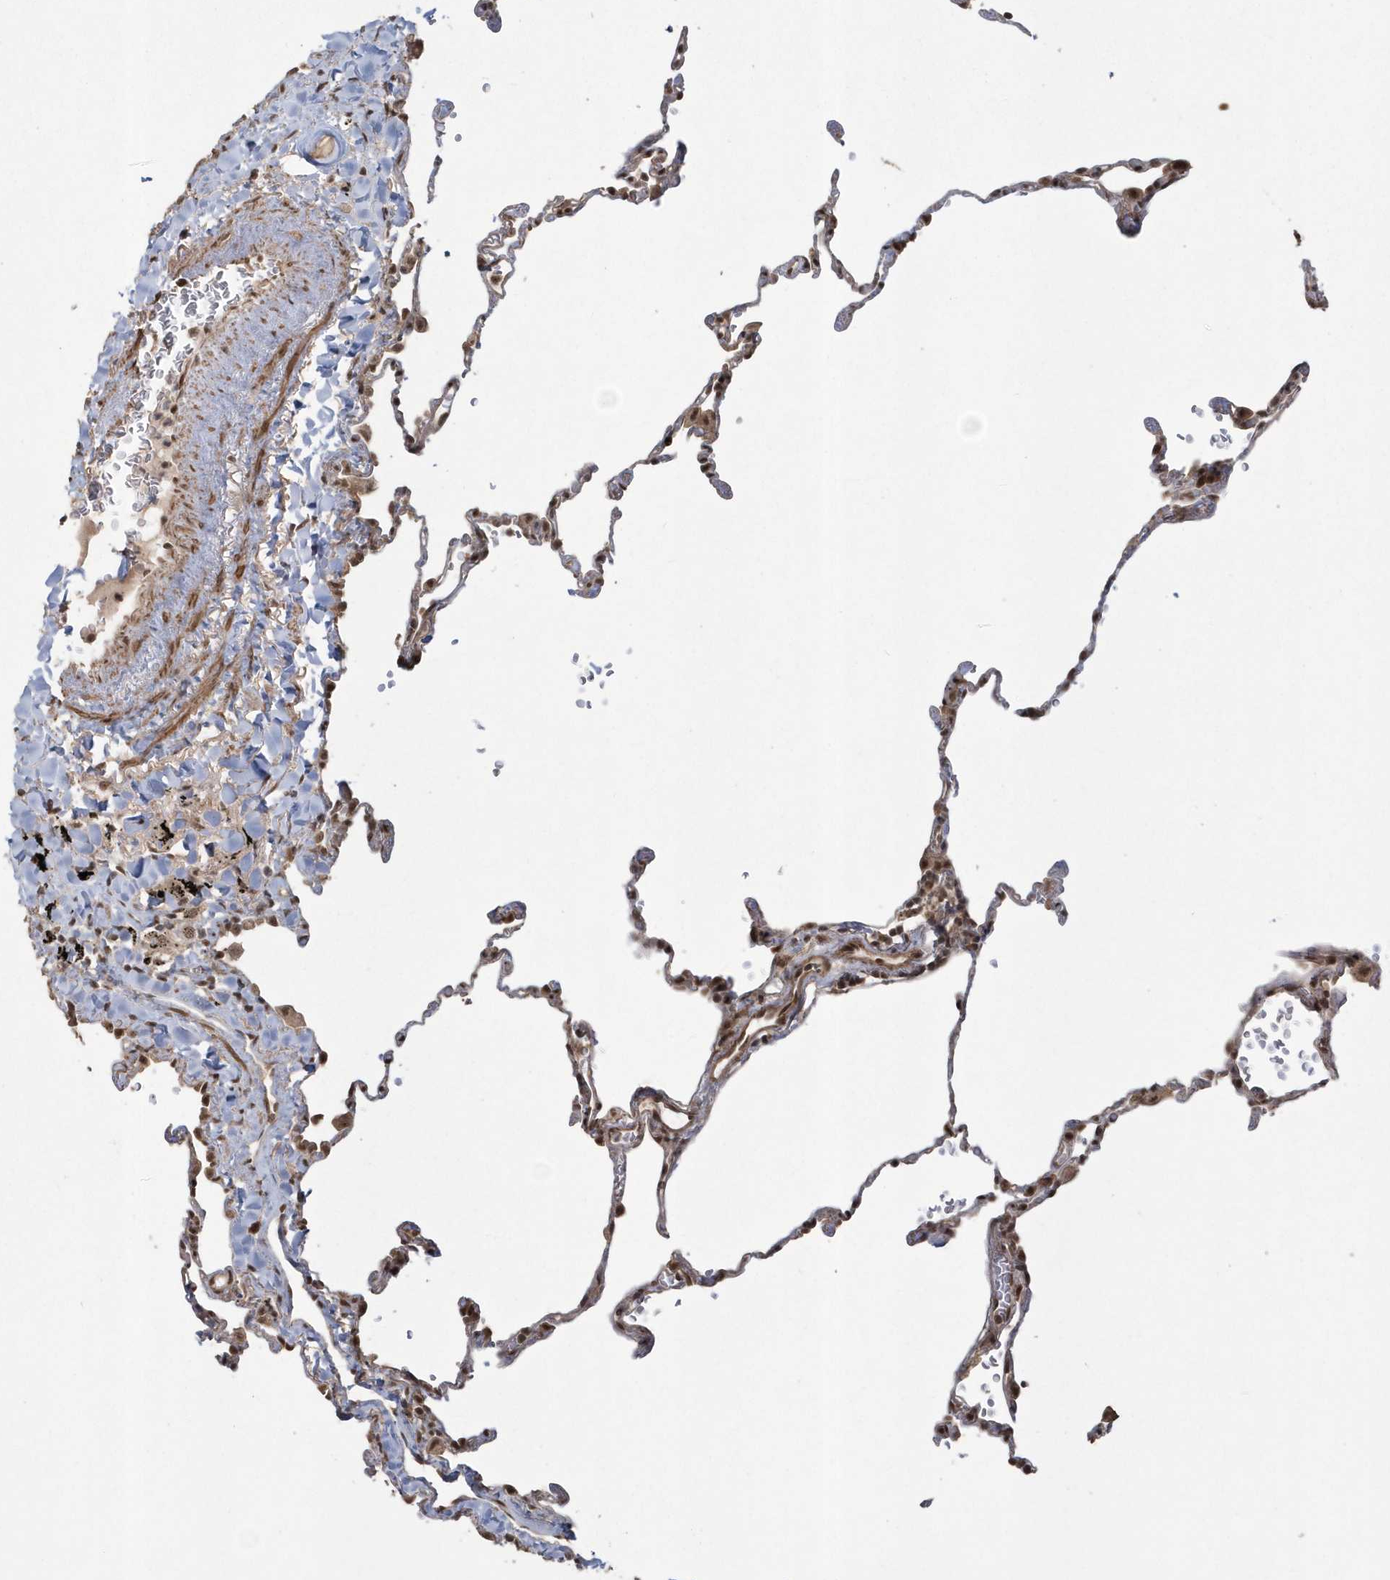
{"staining": {"intensity": "moderate", "quantity": ">75%", "location": "cytoplasmic/membranous,nuclear"}, "tissue": "lung", "cell_type": "Alveolar cells", "image_type": "normal", "snomed": [{"axis": "morphology", "description": "Normal tissue, NOS"}, {"axis": "topography", "description": "Lung"}], "caption": "DAB immunohistochemical staining of normal human lung displays moderate cytoplasmic/membranous,nuclear protein staining in about >75% of alveolar cells.", "gene": "EPB41L4A", "patient": {"sex": "male", "age": 59}}